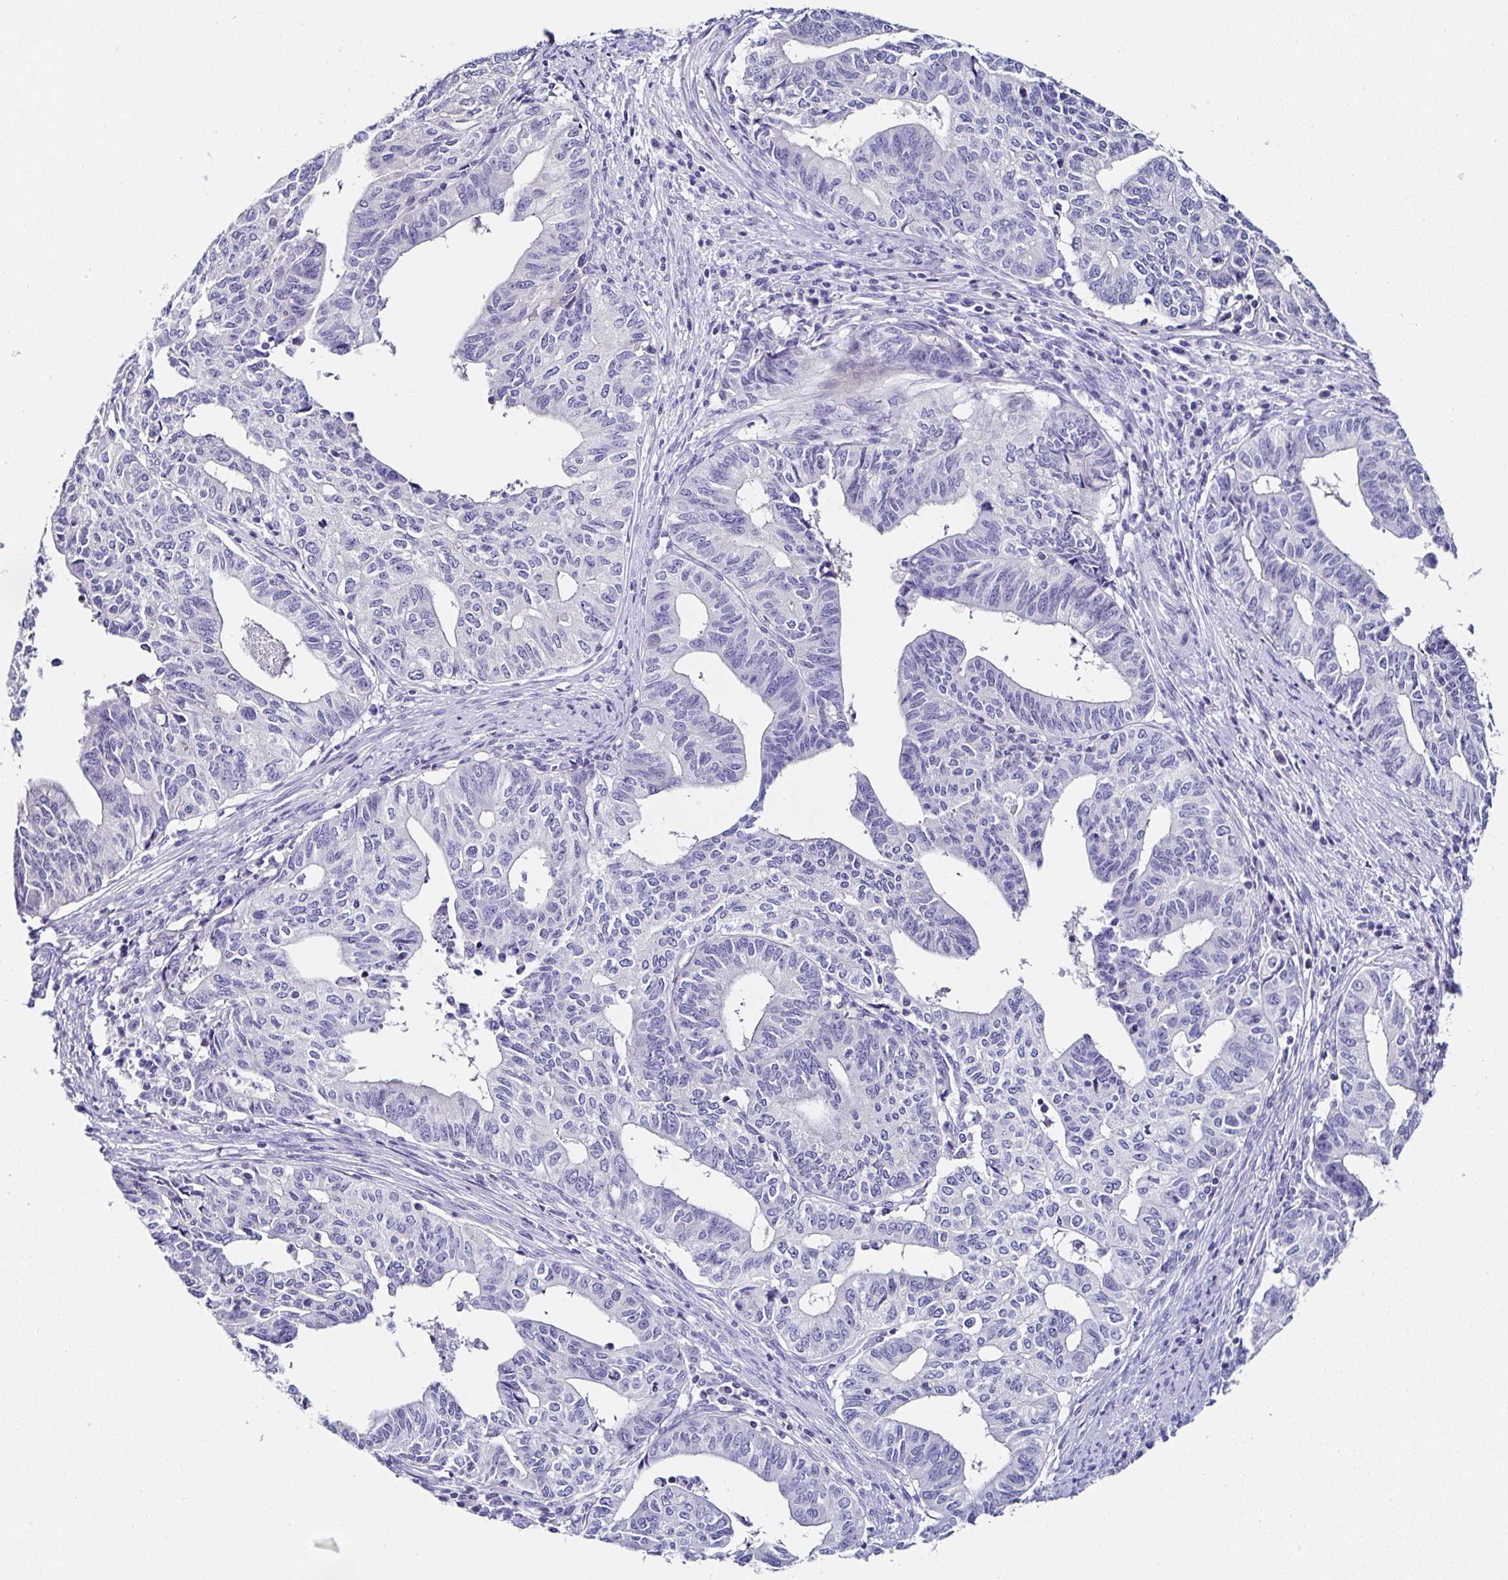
{"staining": {"intensity": "negative", "quantity": "none", "location": "none"}, "tissue": "endometrial cancer", "cell_type": "Tumor cells", "image_type": "cancer", "snomed": [{"axis": "morphology", "description": "Adenocarcinoma, NOS"}, {"axis": "topography", "description": "Endometrium"}], "caption": "Tumor cells show no significant positivity in adenocarcinoma (endometrial). (DAB (3,3'-diaminobenzidine) immunohistochemistry visualized using brightfield microscopy, high magnification).", "gene": "UGT3A1", "patient": {"sex": "female", "age": 65}}